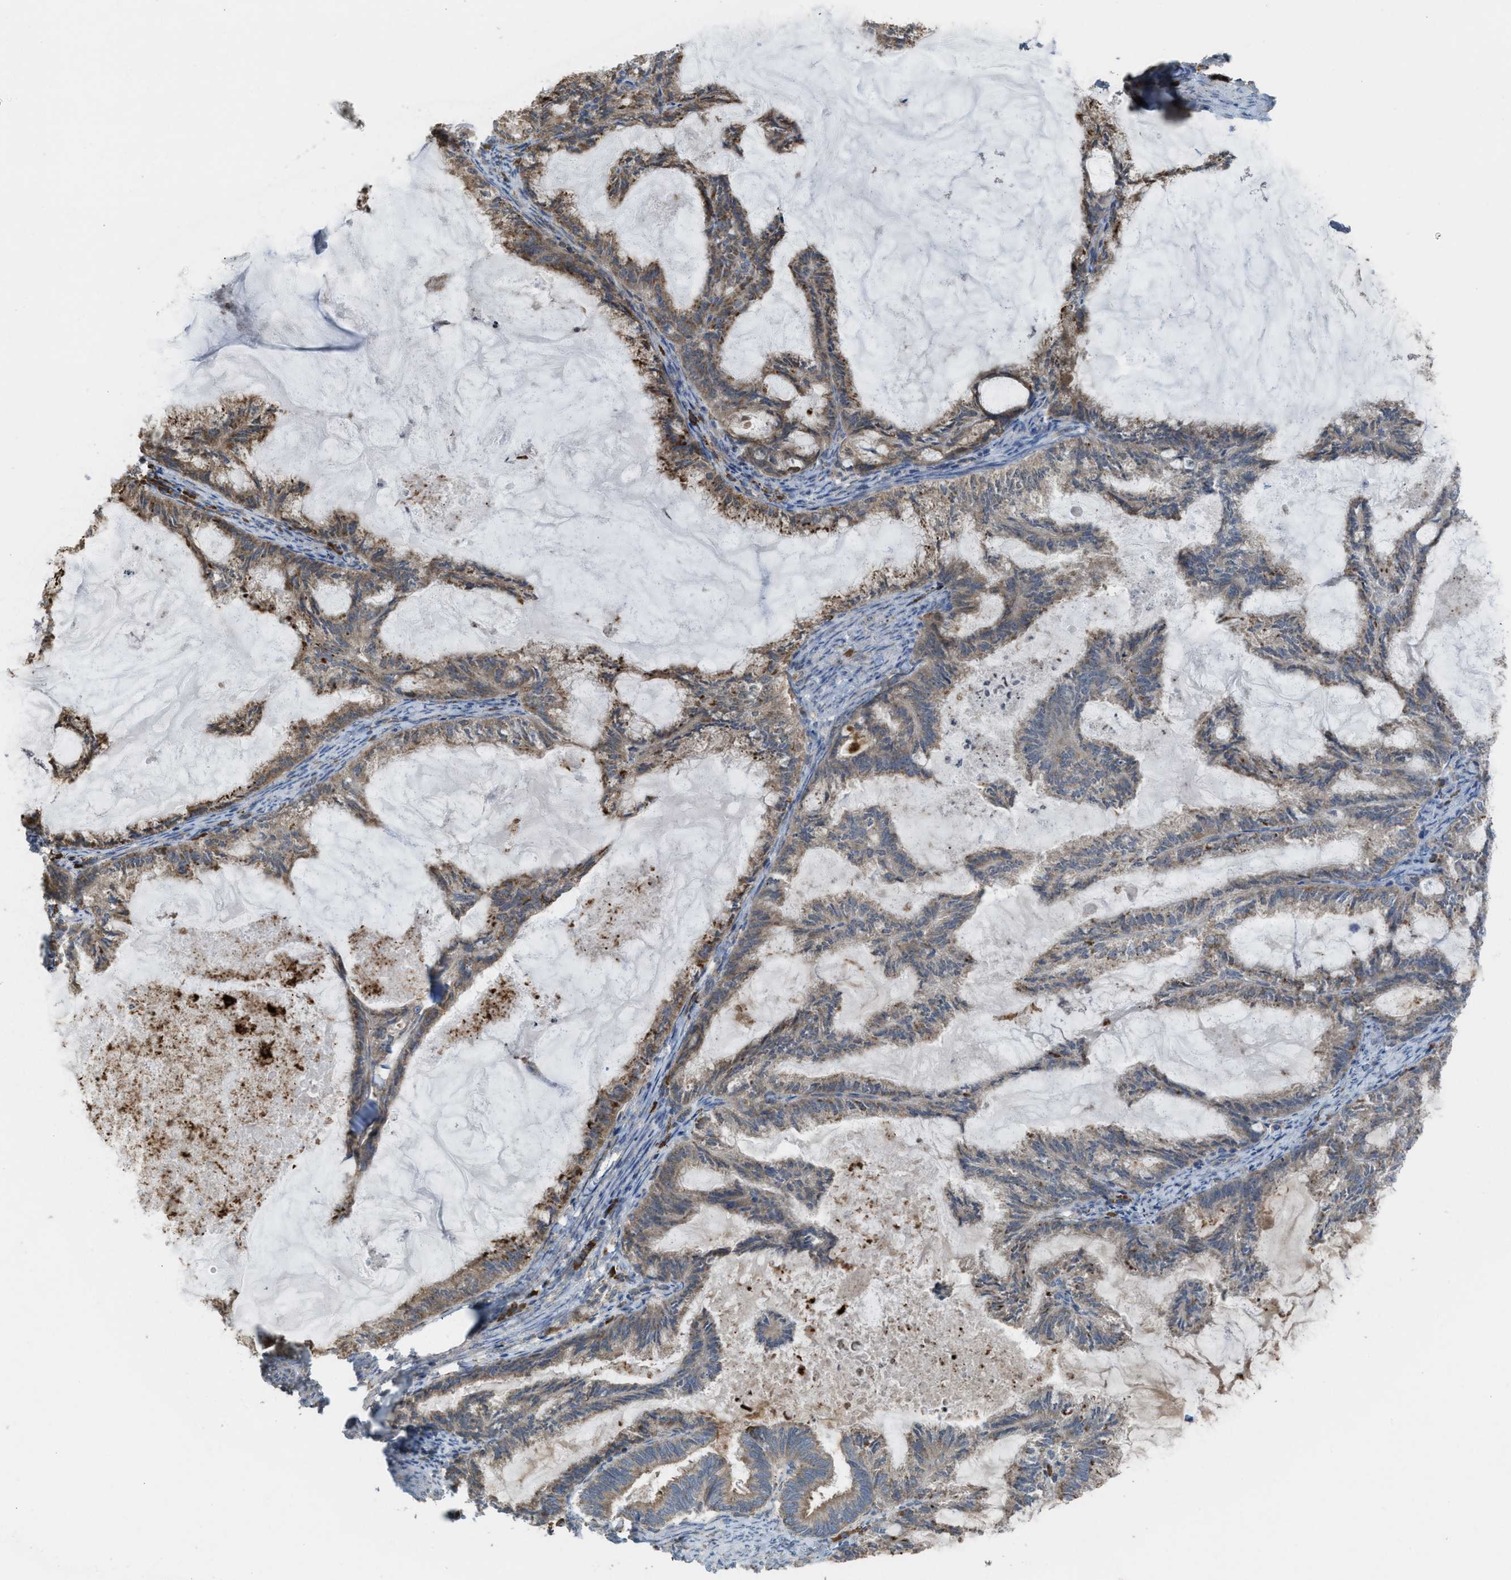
{"staining": {"intensity": "moderate", "quantity": "25%-75%", "location": "cytoplasmic/membranous"}, "tissue": "endometrial cancer", "cell_type": "Tumor cells", "image_type": "cancer", "snomed": [{"axis": "morphology", "description": "Adenocarcinoma, NOS"}, {"axis": "topography", "description": "Endometrium"}], "caption": "Immunohistochemistry (DAB (3,3'-diaminobenzidine)) staining of endometrial adenocarcinoma exhibits moderate cytoplasmic/membranous protein staining in approximately 25%-75% of tumor cells. (DAB (3,3'-diaminobenzidine) = brown stain, brightfield microscopy at high magnification).", "gene": "PLAA", "patient": {"sex": "female", "age": 86}}